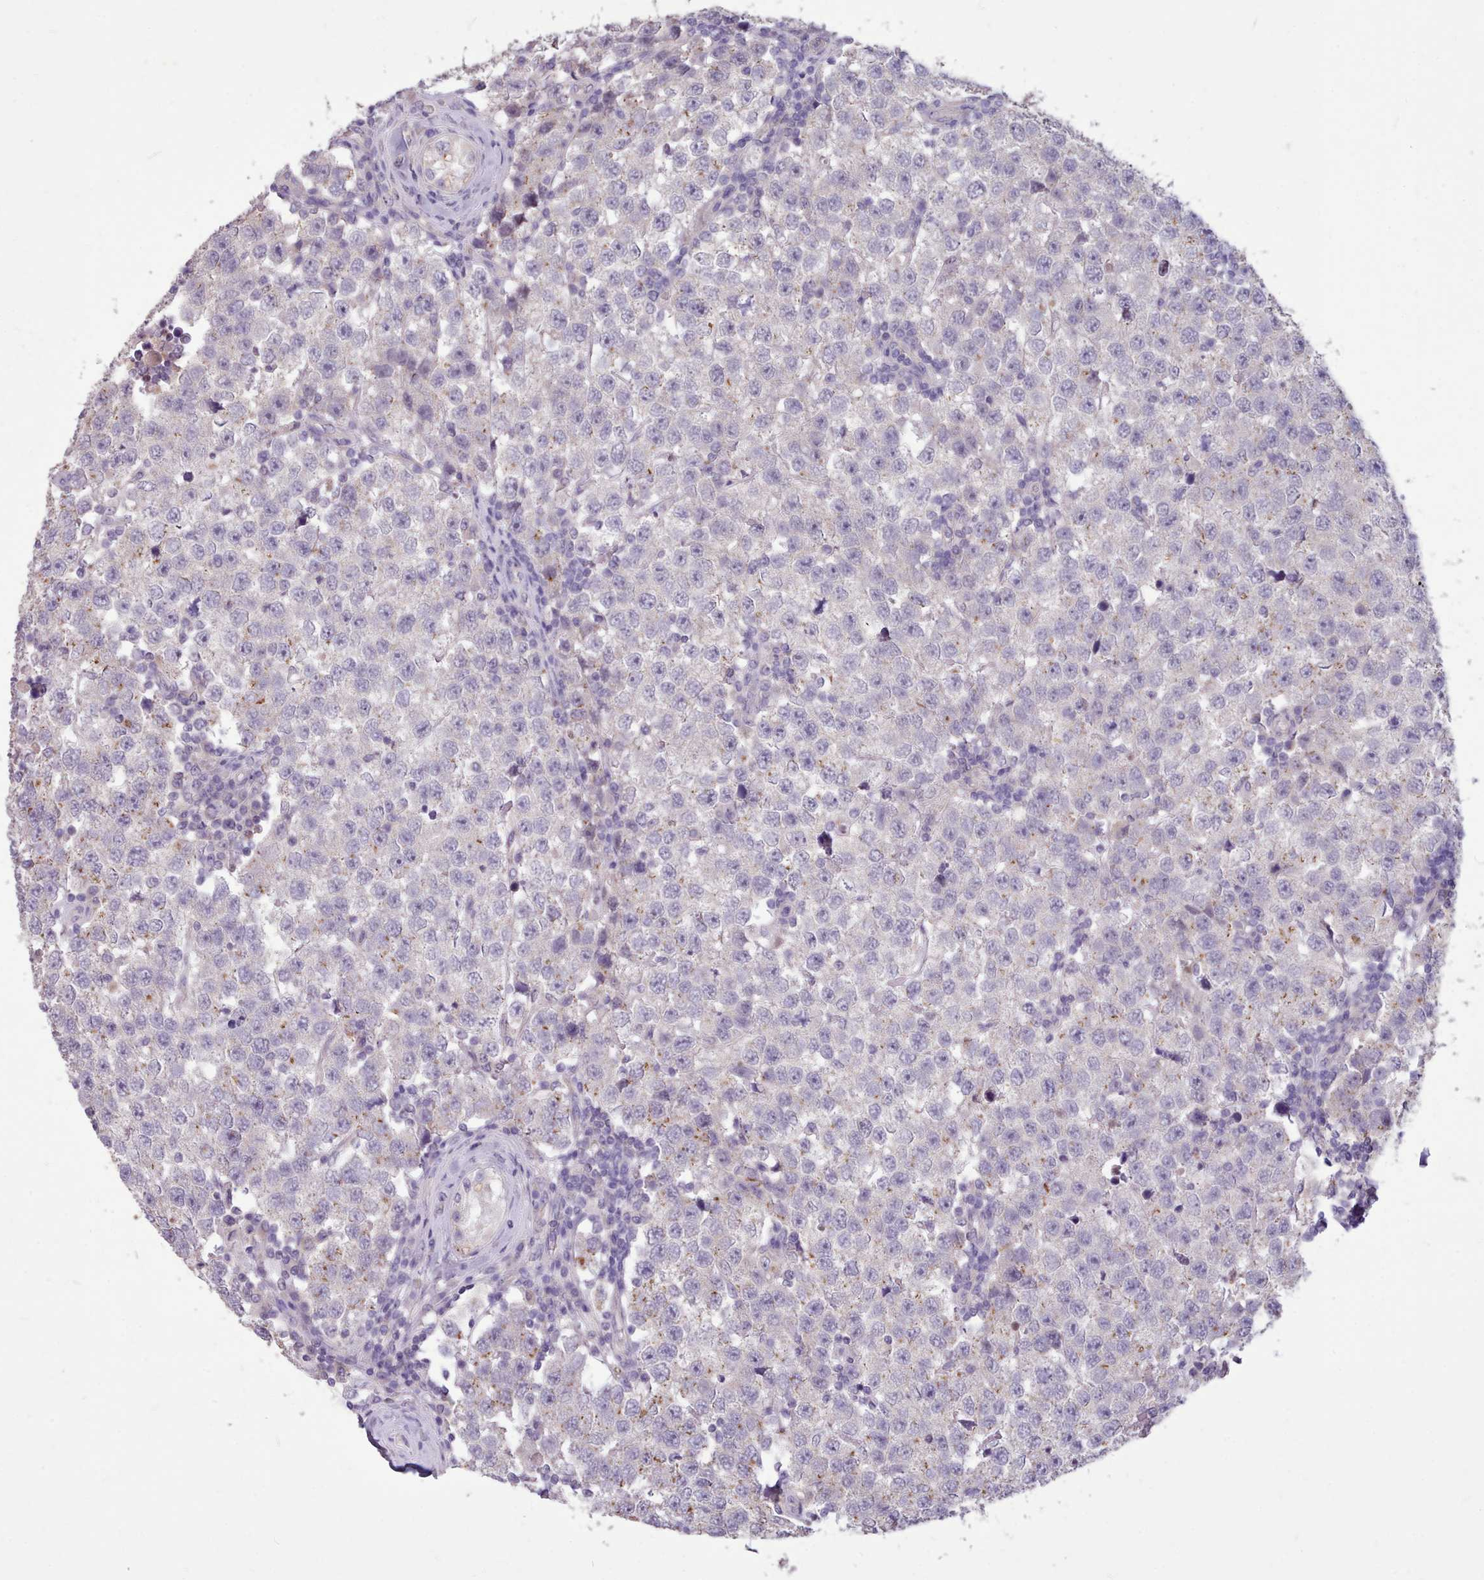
{"staining": {"intensity": "negative", "quantity": "none", "location": "none"}, "tissue": "testis cancer", "cell_type": "Tumor cells", "image_type": "cancer", "snomed": [{"axis": "morphology", "description": "Seminoma, NOS"}, {"axis": "topography", "description": "Testis"}], "caption": "Immunohistochemistry (IHC) photomicrograph of seminoma (testis) stained for a protein (brown), which displays no expression in tumor cells.", "gene": "ZNF607", "patient": {"sex": "male", "age": 34}}